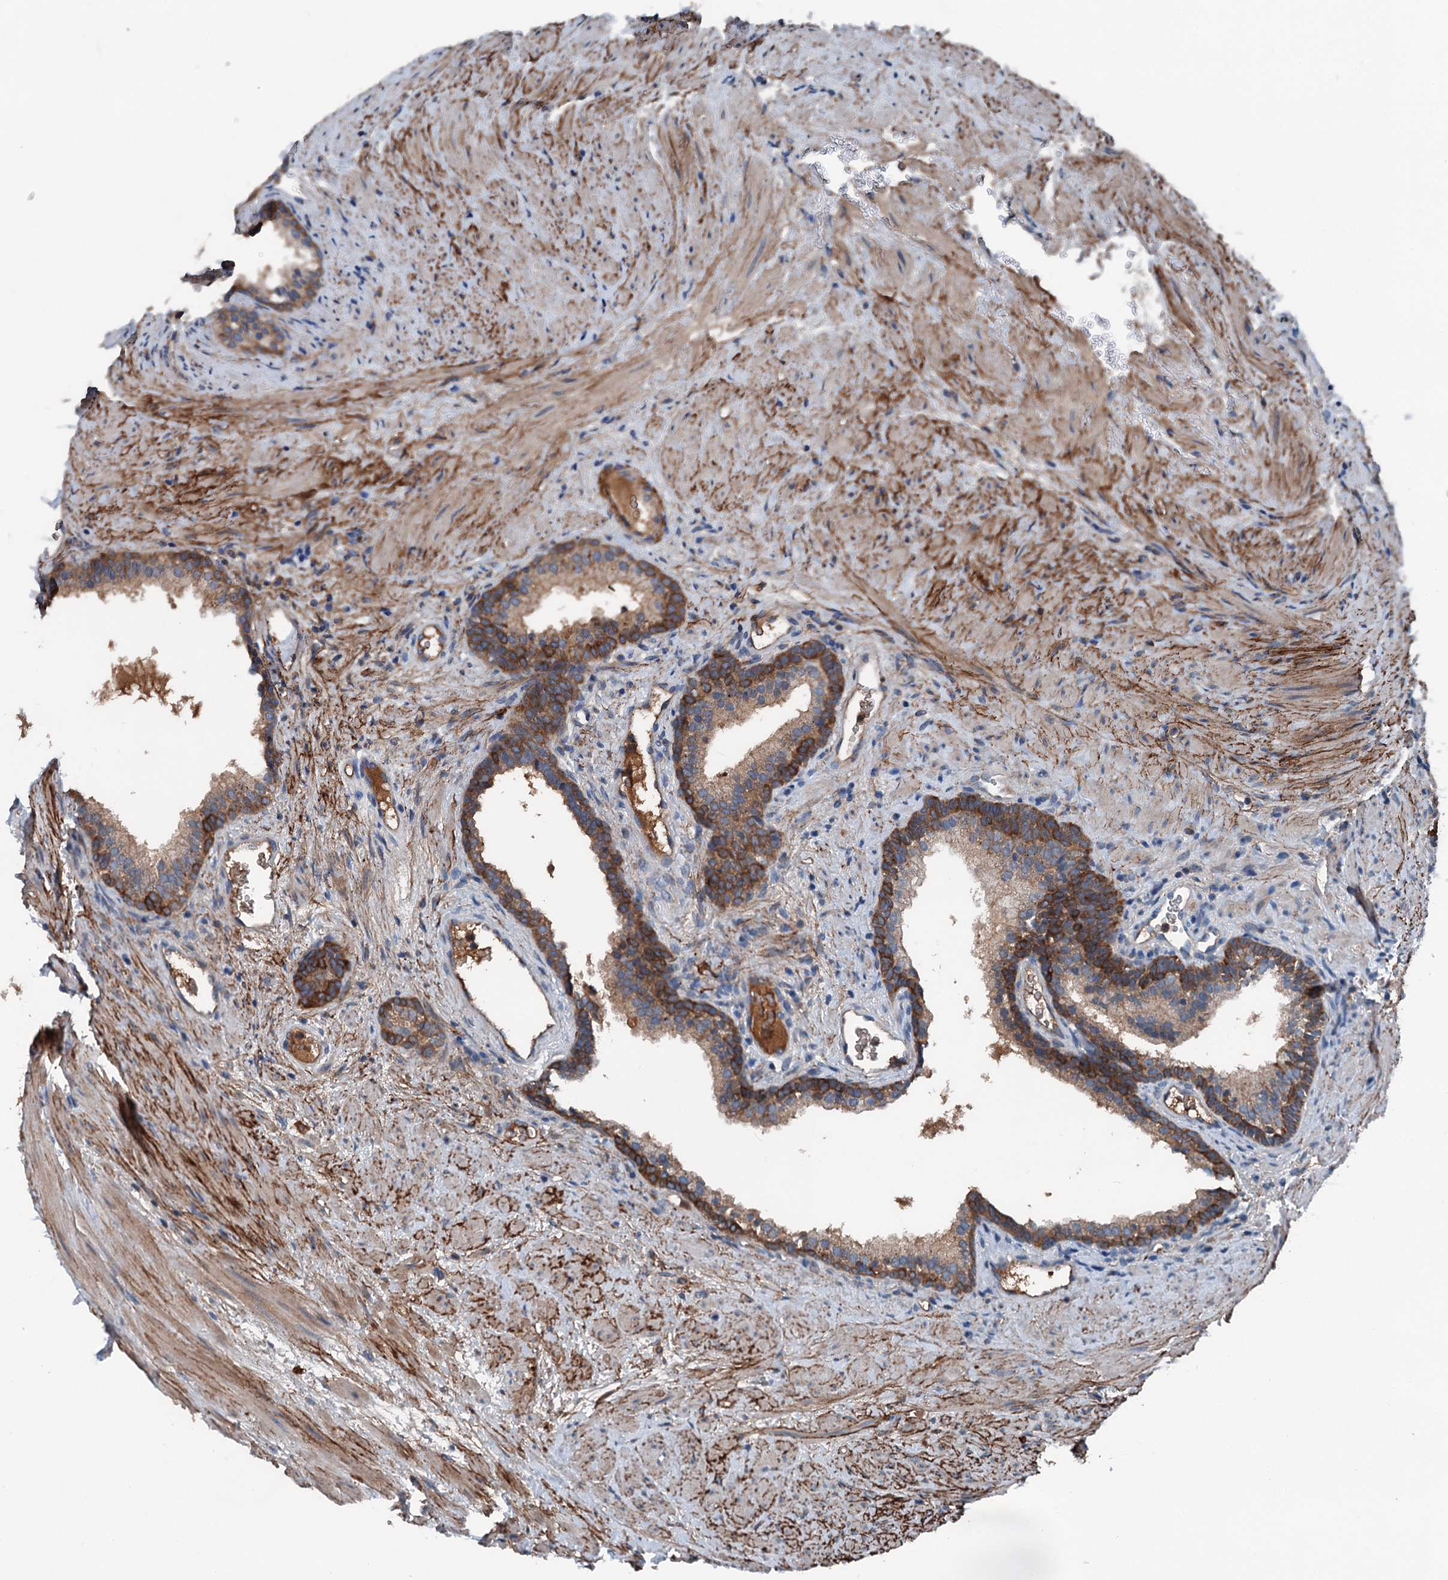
{"staining": {"intensity": "strong", "quantity": "25%-75%", "location": "cytoplasmic/membranous"}, "tissue": "prostate", "cell_type": "Glandular cells", "image_type": "normal", "snomed": [{"axis": "morphology", "description": "Normal tissue, NOS"}, {"axis": "topography", "description": "Prostate"}], "caption": "DAB (3,3'-diaminobenzidine) immunohistochemical staining of unremarkable prostate exhibits strong cytoplasmic/membranous protein staining in approximately 25%-75% of glandular cells.", "gene": "PDSS1", "patient": {"sex": "male", "age": 76}}